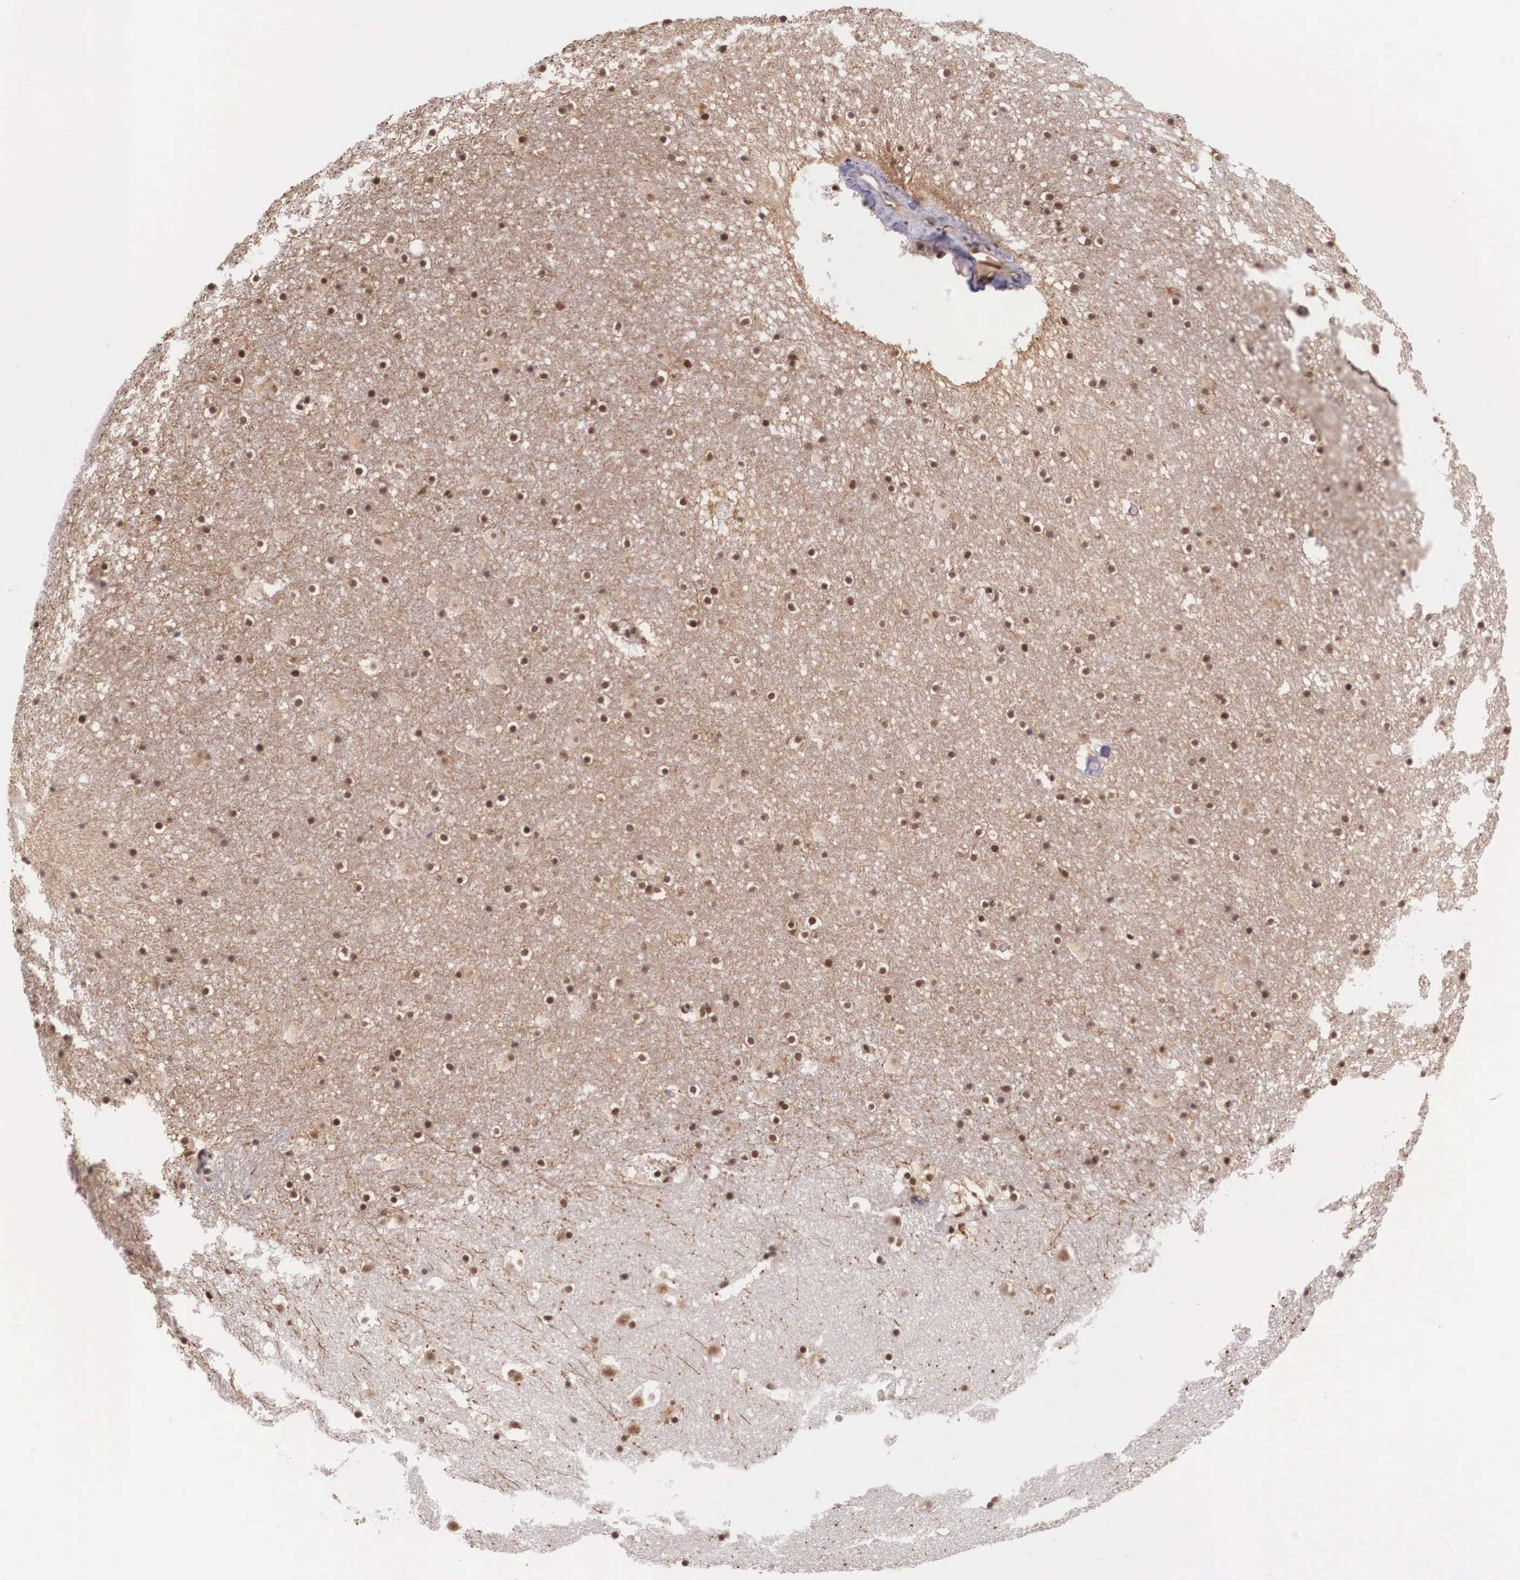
{"staining": {"intensity": "moderate", "quantity": ">75%", "location": "nuclear"}, "tissue": "caudate", "cell_type": "Glial cells", "image_type": "normal", "snomed": [{"axis": "morphology", "description": "Normal tissue, NOS"}, {"axis": "topography", "description": "Lateral ventricle wall"}], "caption": "Benign caudate displays moderate nuclear expression in about >75% of glial cells (DAB IHC, brown staining for protein, blue staining for nuclei)..", "gene": "POLR2F", "patient": {"sex": "male", "age": 45}}